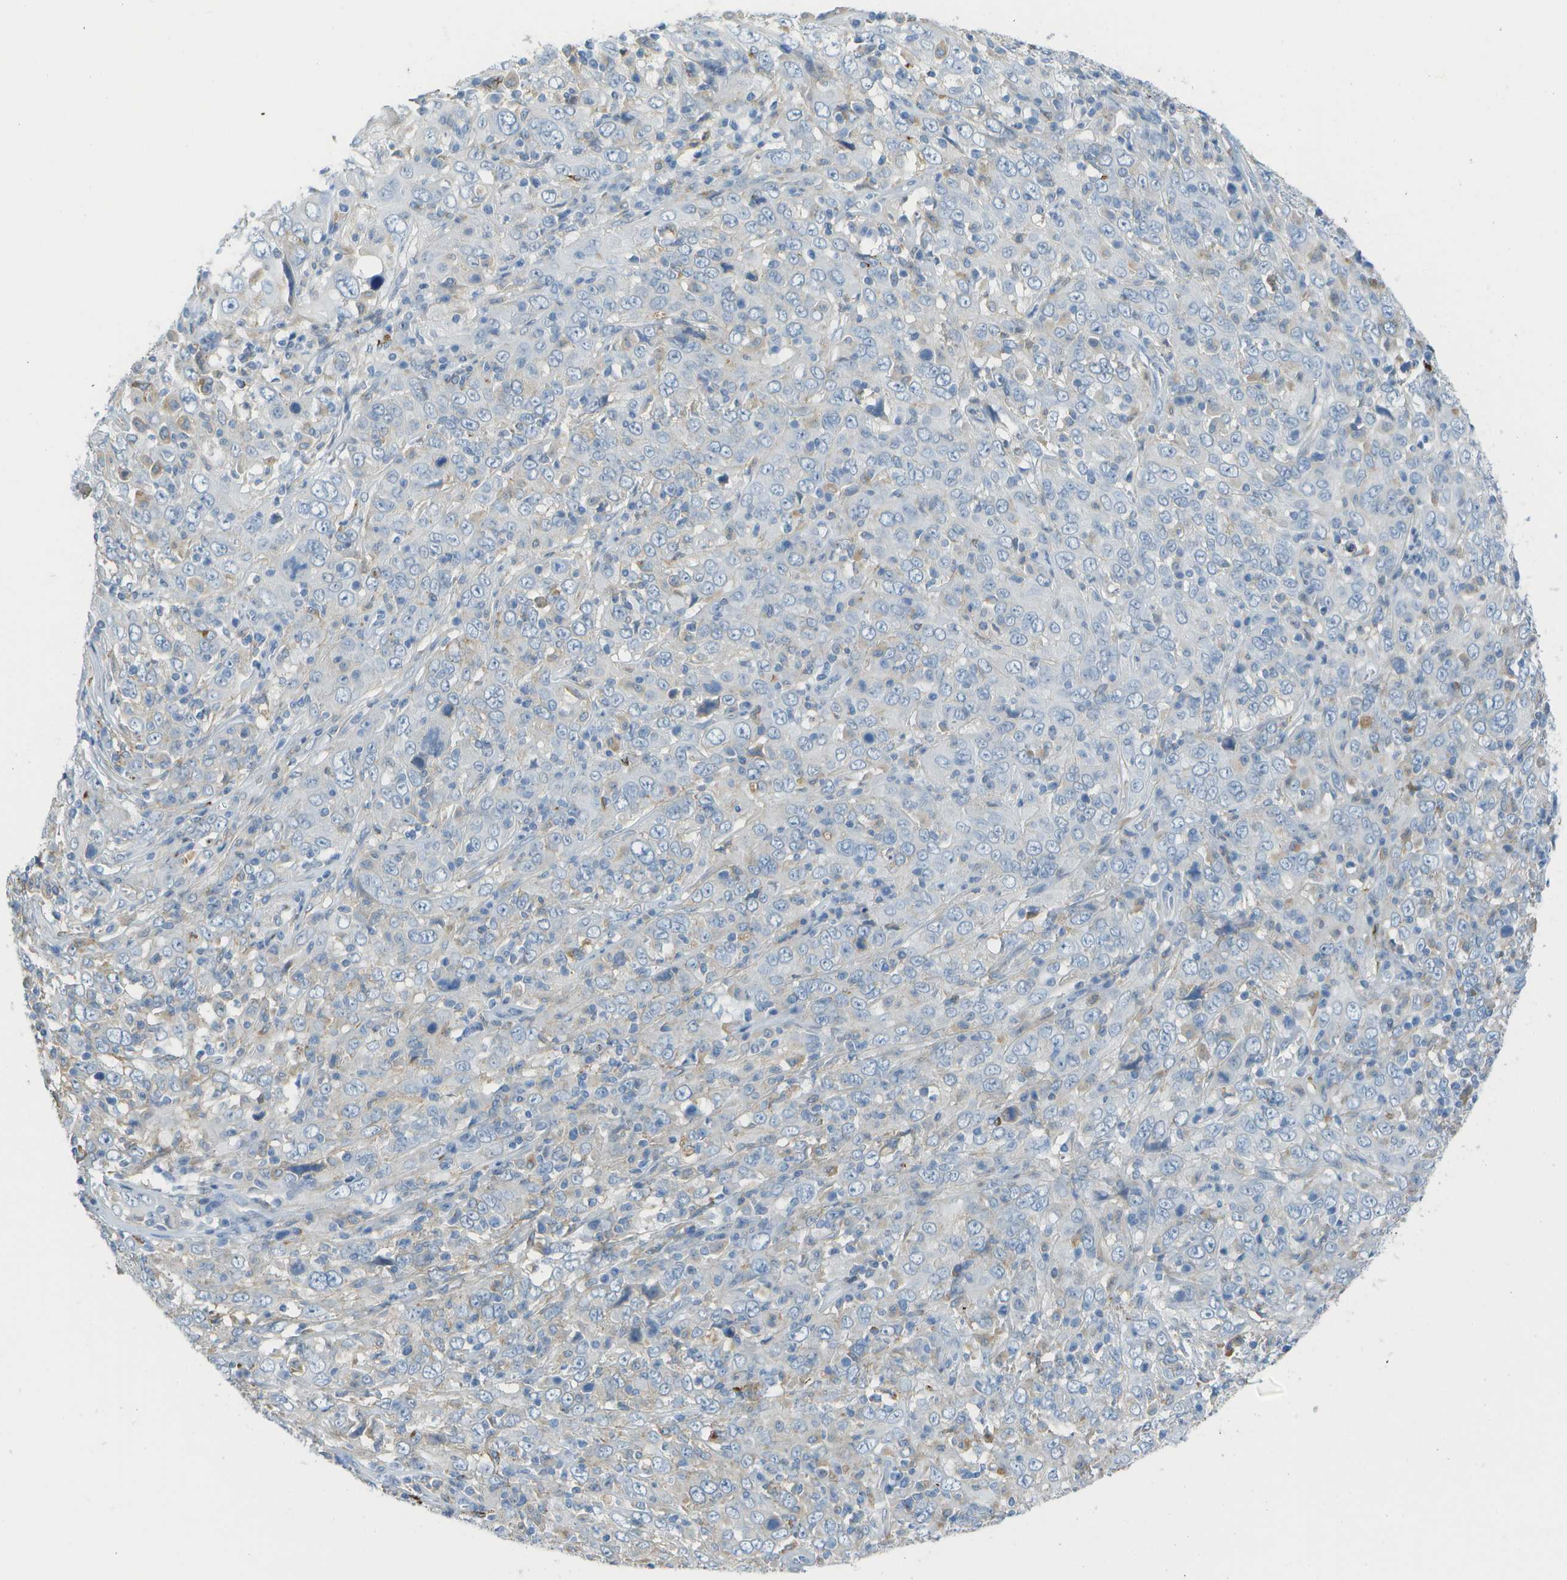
{"staining": {"intensity": "weak", "quantity": "<25%", "location": "cytoplasmic/membranous"}, "tissue": "cervical cancer", "cell_type": "Tumor cells", "image_type": "cancer", "snomed": [{"axis": "morphology", "description": "Squamous cell carcinoma, NOS"}, {"axis": "topography", "description": "Cervix"}], "caption": "This is an immunohistochemistry photomicrograph of human cervical cancer (squamous cell carcinoma). There is no expression in tumor cells.", "gene": "ZBTB43", "patient": {"sex": "female", "age": 46}}